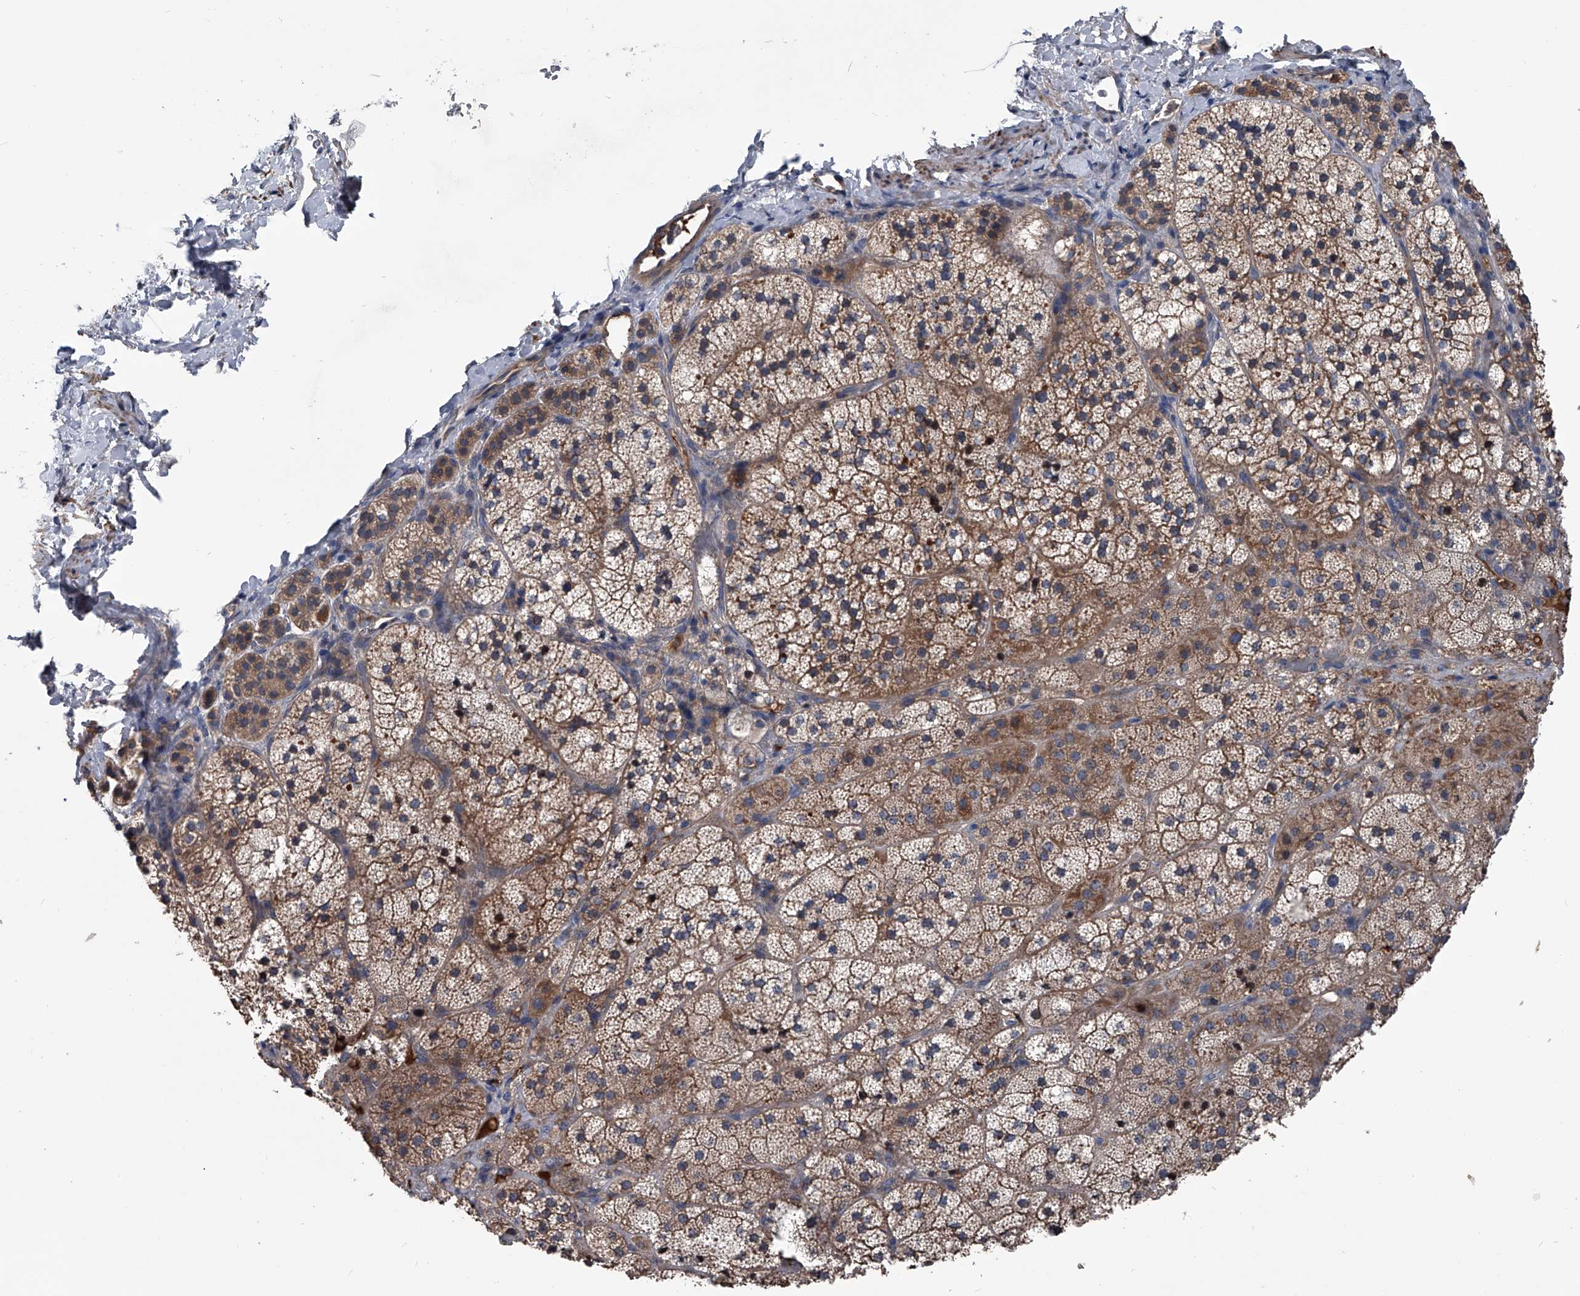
{"staining": {"intensity": "moderate", "quantity": ">75%", "location": "cytoplasmic/membranous"}, "tissue": "adrenal gland", "cell_type": "Glandular cells", "image_type": "normal", "snomed": [{"axis": "morphology", "description": "Normal tissue, NOS"}, {"axis": "topography", "description": "Adrenal gland"}], "caption": "Glandular cells demonstrate moderate cytoplasmic/membranous expression in approximately >75% of cells in unremarkable adrenal gland.", "gene": "KIF13A", "patient": {"sex": "female", "age": 44}}